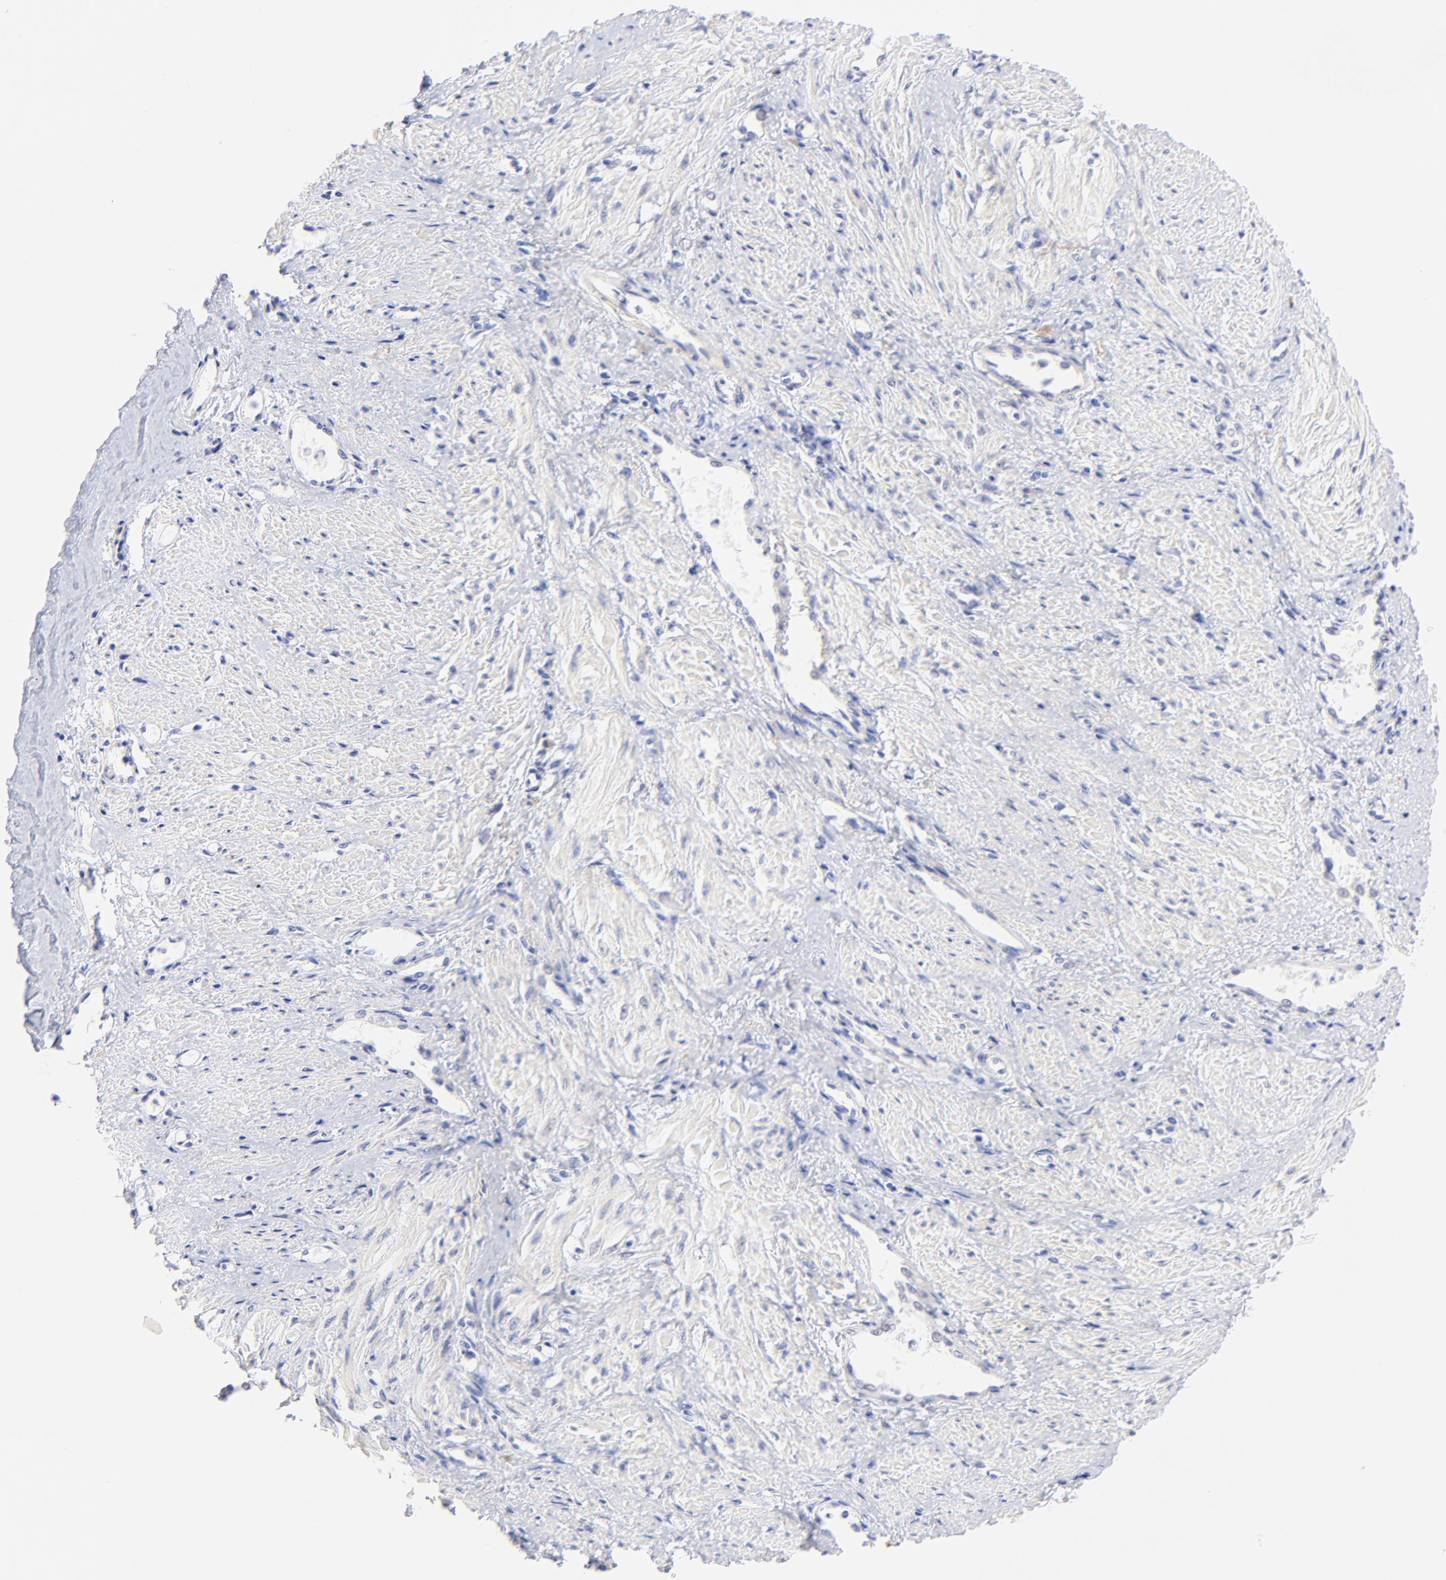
{"staining": {"intensity": "negative", "quantity": "none", "location": "none"}, "tissue": "smooth muscle", "cell_type": "Smooth muscle cells", "image_type": "normal", "snomed": [{"axis": "morphology", "description": "Normal tissue, NOS"}, {"axis": "topography", "description": "Smooth muscle"}, {"axis": "topography", "description": "Uterus"}], "caption": "This image is of normal smooth muscle stained with IHC to label a protein in brown with the nuclei are counter-stained blue. There is no staining in smooth muscle cells. (DAB (3,3'-diaminobenzidine) immunohistochemistry visualized using brightfield microscopy, high magnification).", "gene": "EBP", "patient": {"sex": "female", "age": 39}}